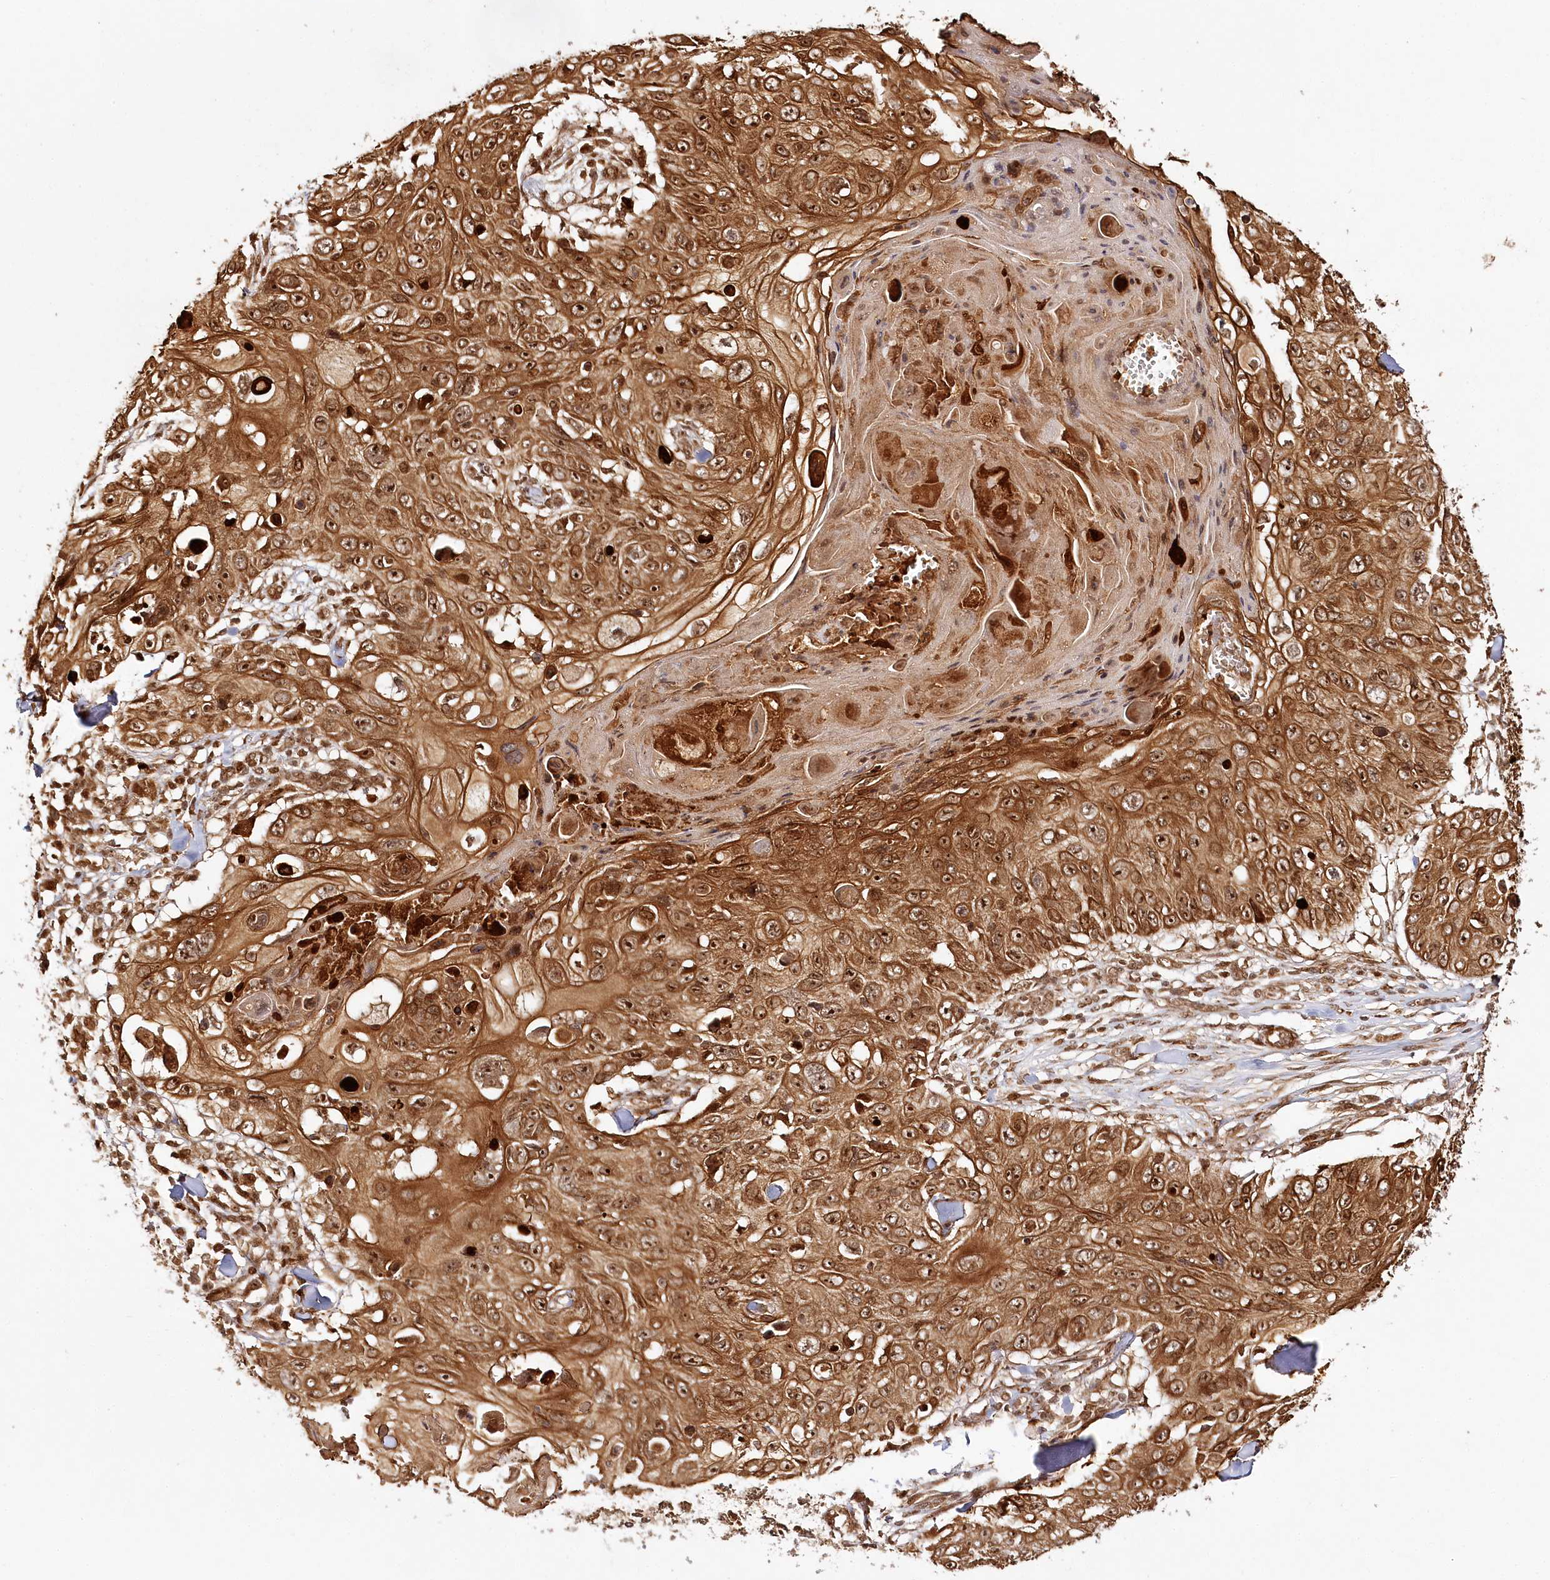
{"staining": {"intensity": "strong", "quantity": ">75%", "location": "cytoplasmic/membranous,nuclear"}, "tissue": "skin cancer", "cell_type": "Tumor cells", "image_type": "cancer", "snomed": [{"axis": "morphology", "description": "Squamous cell carcinoma, NOS"}, {"axis": "topography", "description": "Skin"}], "caption": "An IHC histopathology image of neoplastic tissue is shown. Protein staining in brown labels strong cytoplasmic/membranous and nuclear positivity in skin squamous cell carcinoma within tumor cells.", "gene": "ULK2", "patient": {"sex": "male", "age": 86}}